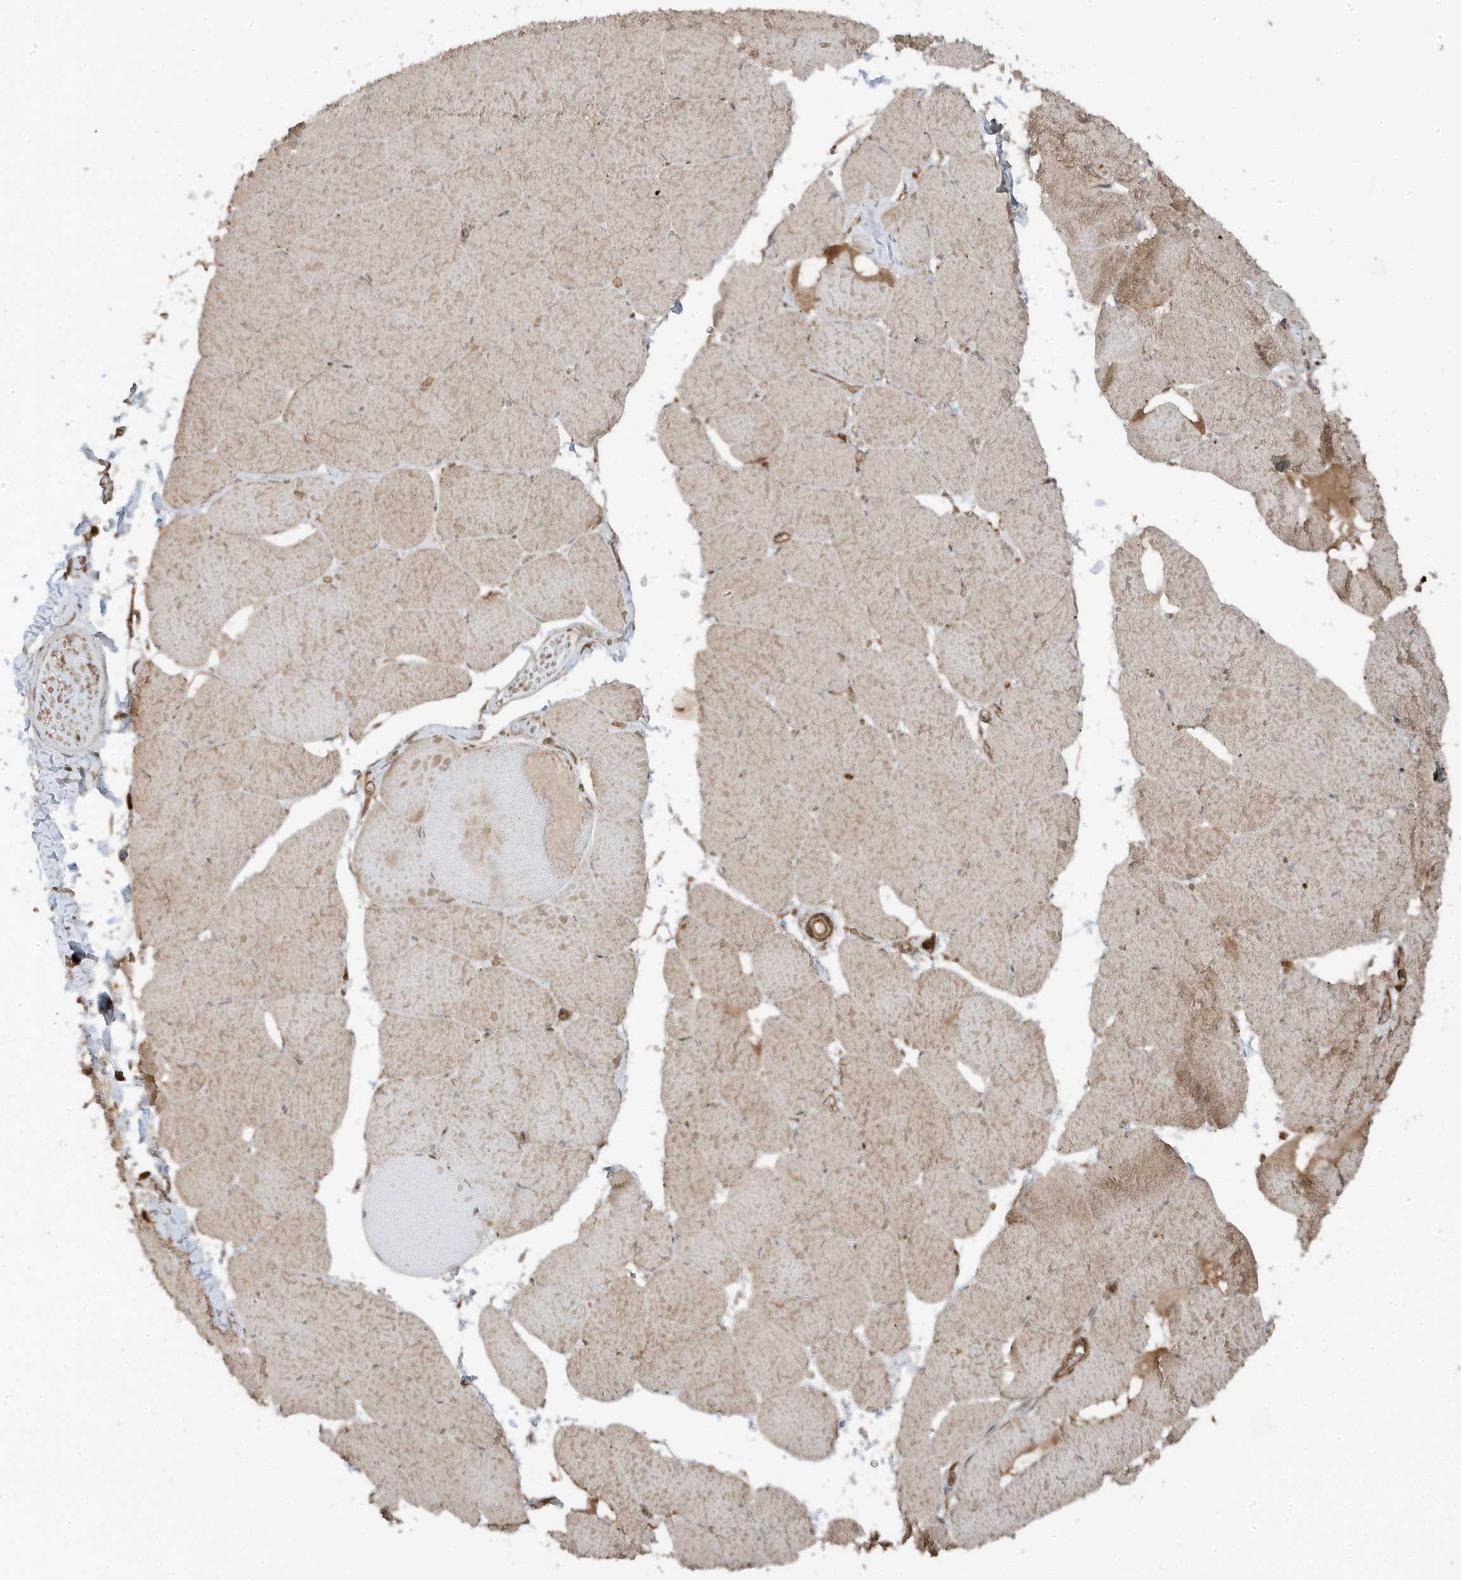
{"staining": {"intensity": "negative", "quantity": "none", "location": "none"}, "tissue": "skeletal muscle", "cell_type": "Myocytes", "image_type": "normal", "snomed": [{"axis": "morphology", "description": "Normal tissue, NOS"}, {"axis": "topography", "description": "Skeletal muscle"}, {"axis": "topography", "description": "Head-Neck"}], "caption": "This is a photomicrograph of immunohistochemistry (IHC) staining of normal skeletal muscle, which shows no positivity in myocytes. The staining was performed using DAB (3,3'-diaminobenzidine) to visualize the protein expression in brown, while the nuclei were stained in blue with hematoxylin (Magnification: 20x).", "gene": "ASAP1", "patient": {"sex": "male", "age": 66}}